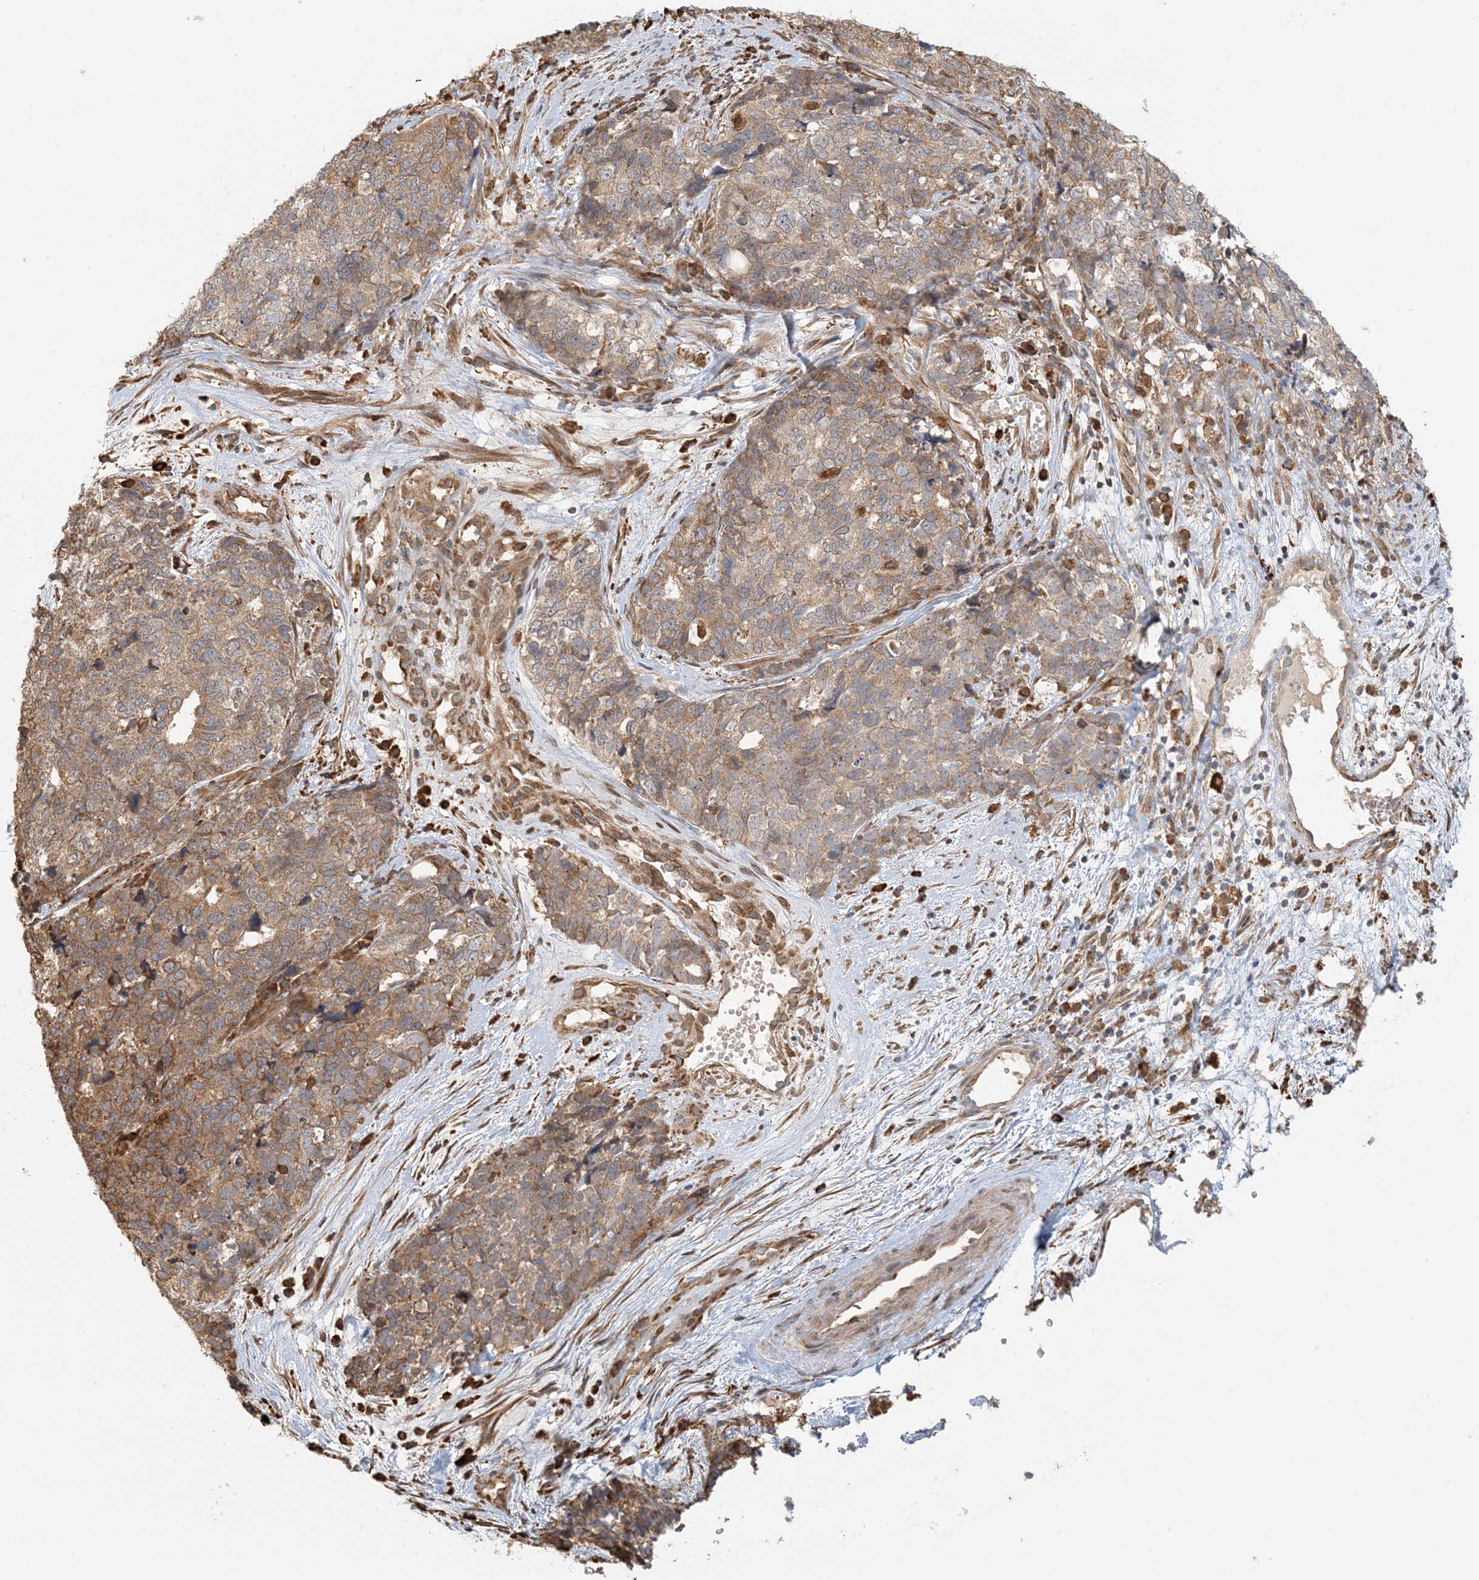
{"staining": {"intensity": "moderate", "quantity": ">75%", "location": "cytoplasmic/membranous"}, "tissue": "cervical cancer", "cell_type": "Tumor cells", "image_type": "cancer", "snomed": [{"axis": "morphology", "description": "Squamous cell carcinoma, NOS"}, {"axis": "topography", "description": "Cervix"}], "caption": "A micrograph of cervical cancer (squamous cell carcinoma) stained for a protein exhibits moderate cytoplasmic/membranous brown staining in tumor cells. (DAB (3,3'-diaminobenzidine) = brown stain, brightfield microscopy at high magnification).", "gene": "HNMT", "patient": {"sex": "female", "age": 63}}